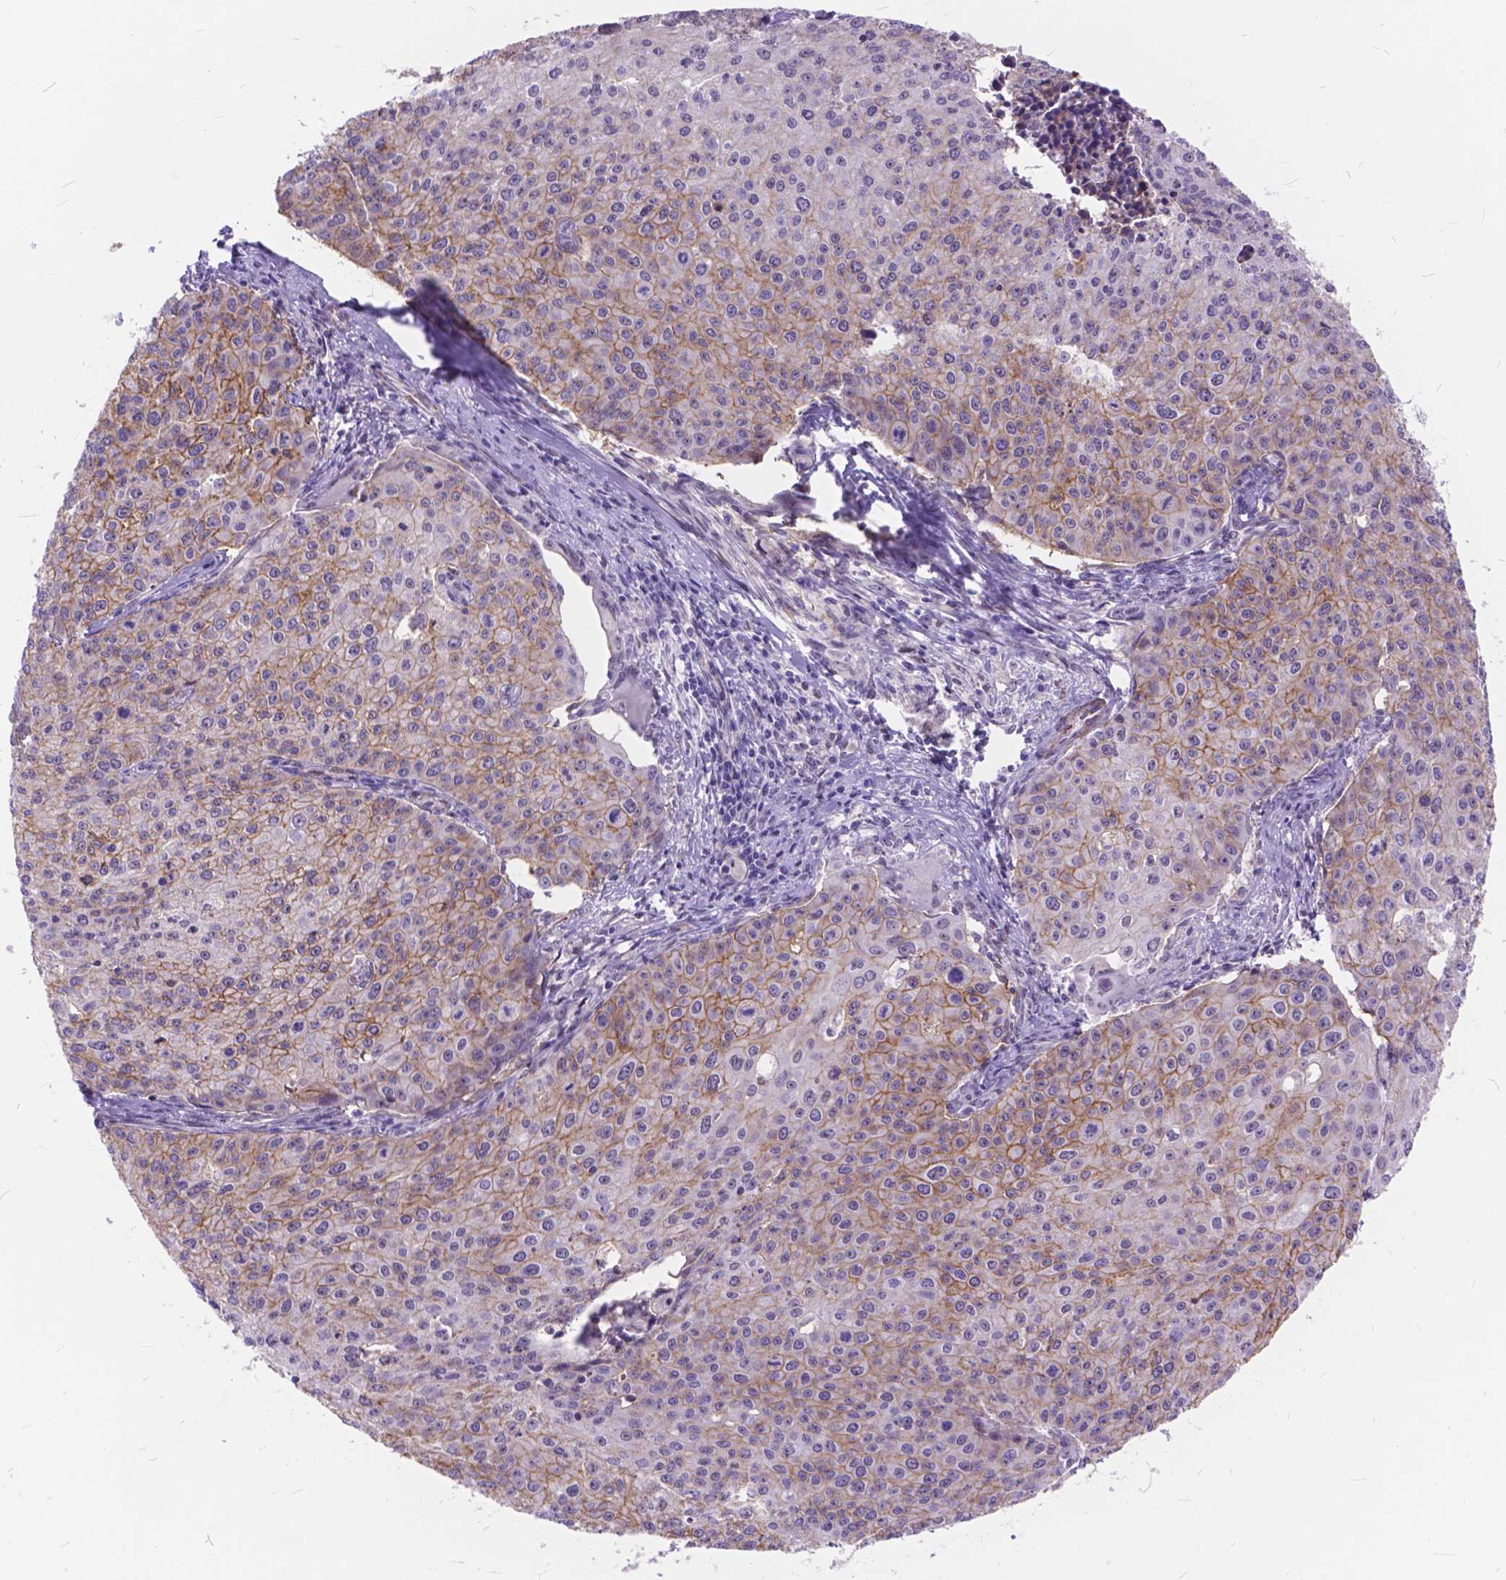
{"staining": {"intensity": "moderate", "quantity": ">75%", "location": "cytoplasmic/membranous"}, "tissue": "cervical cancer", "cell_type": "Tumor cells", "image_type": "cancer", "snomed": [{"axis": "morphology", "description": "Squamous cell carcinoma, NOS"}, {"axis": "topography", "description": "Cervix"}], "caption": "Protein analysis of cervical cancer (squamous cell carcinoma) tissue demonstrates moderate cytoplasmic/membranous staining in about >75% of tumor cells.", "gene": "MAN2C1", "patient": {"sex": "female", "age": 38}}